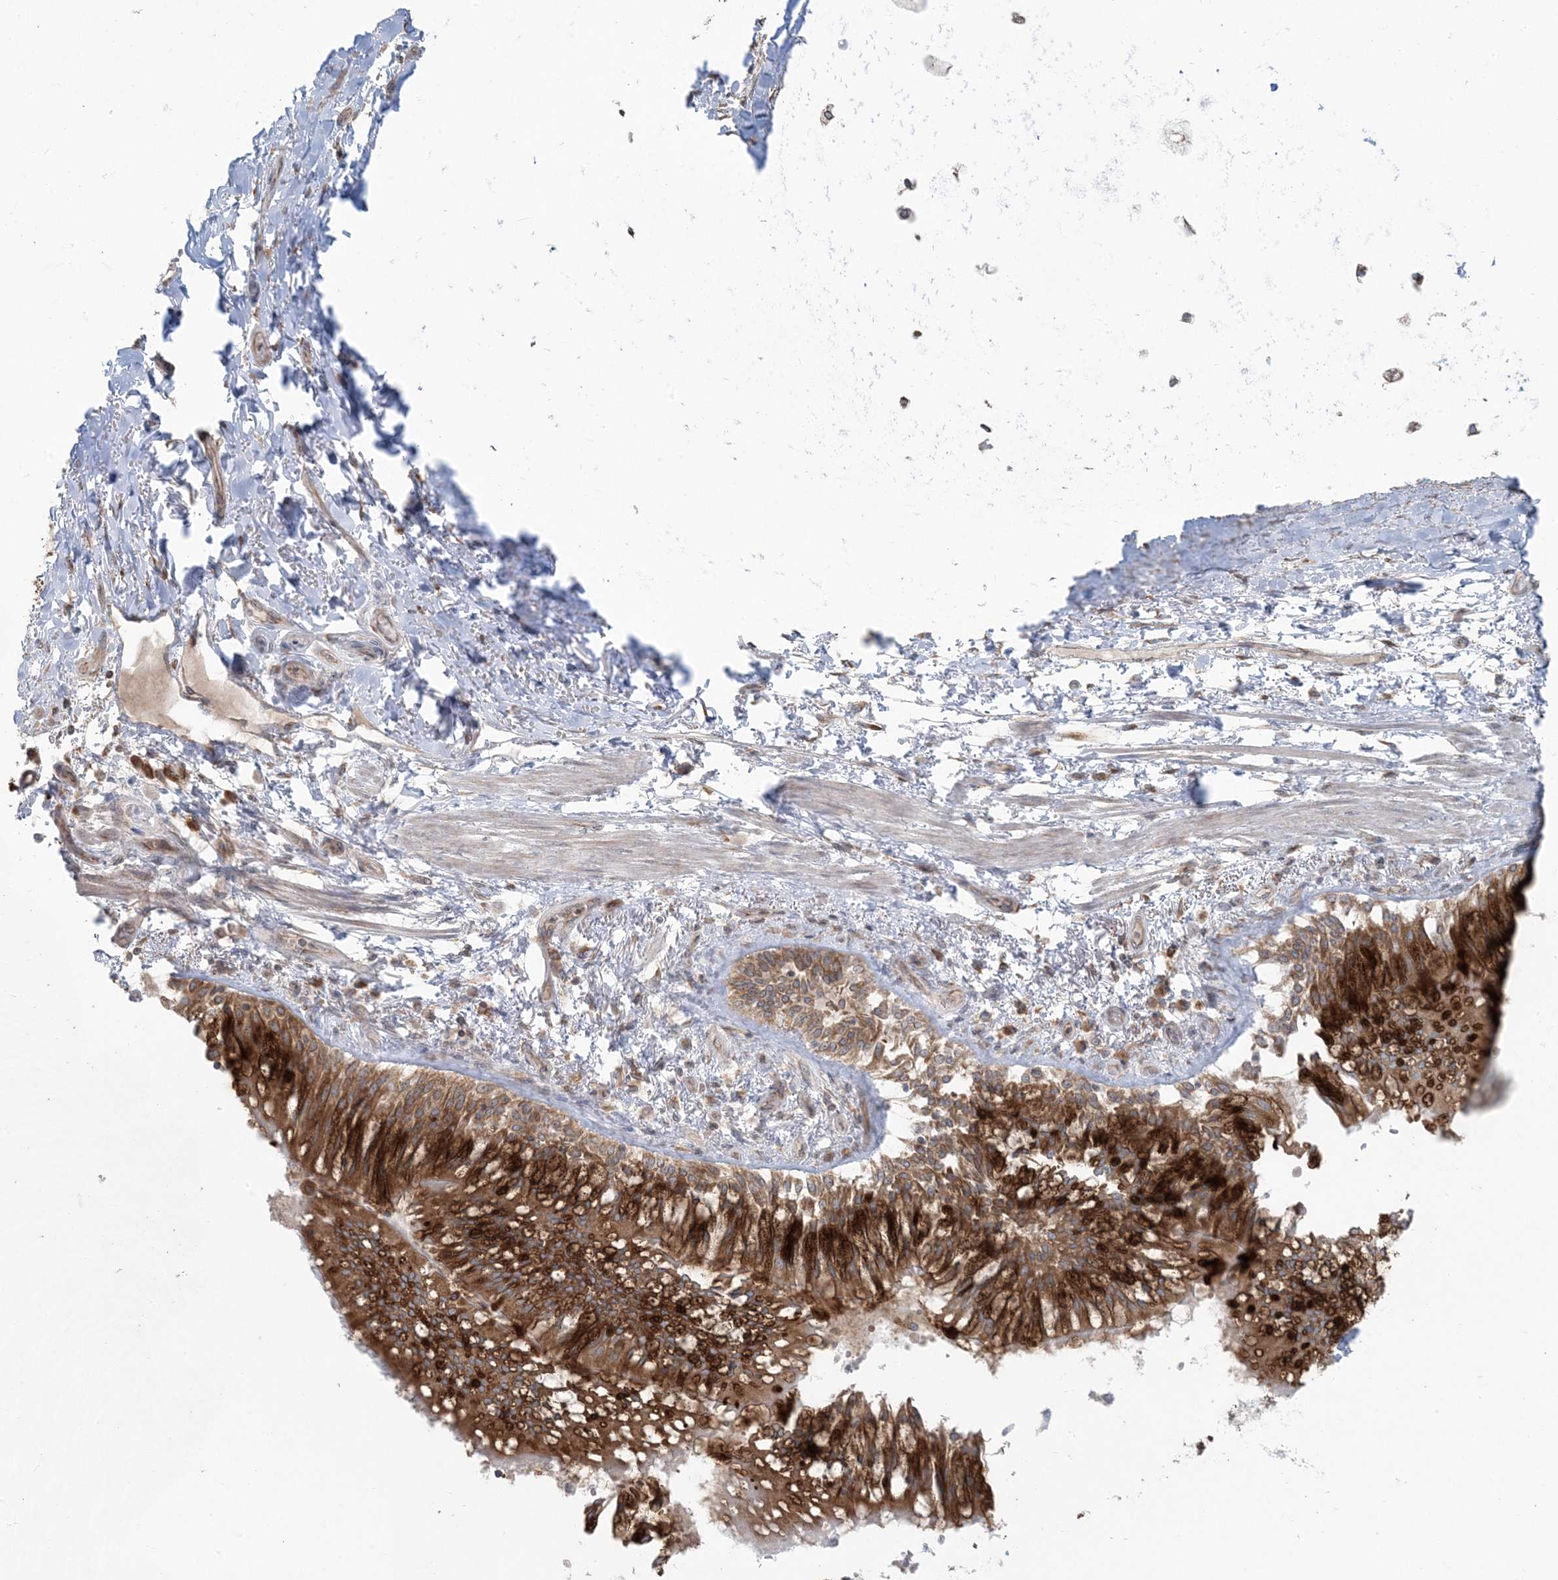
{"staining": {"intensity": "negative", "quantity": "none", "location": "none"}, "tissue": "adipose tissue", "cell_type": "Adipocytes", "image_type": "normal", "snomed": [{"axis": "morphology", "description": "Normal tissue, NOS"}, {"axis": "topography", "description": "Cartilage tissue"}, {"axis": "topography", "description": "Bronchus"}, {"axis": "topography", "description": "Lung"}, {"axis": "topography", "description": "Peripheral nerve tissue"}], "caption": "Immunohistochemistry of benign adipose tissue reveals no staining in adipocytes. (DAB (3,3'-diaminobenzidine) immunohistochemistry visualized using brightfield microscopy, high magnification).", "gene": "UBXN4", "patient": {"sex": "female", "age": 49}}